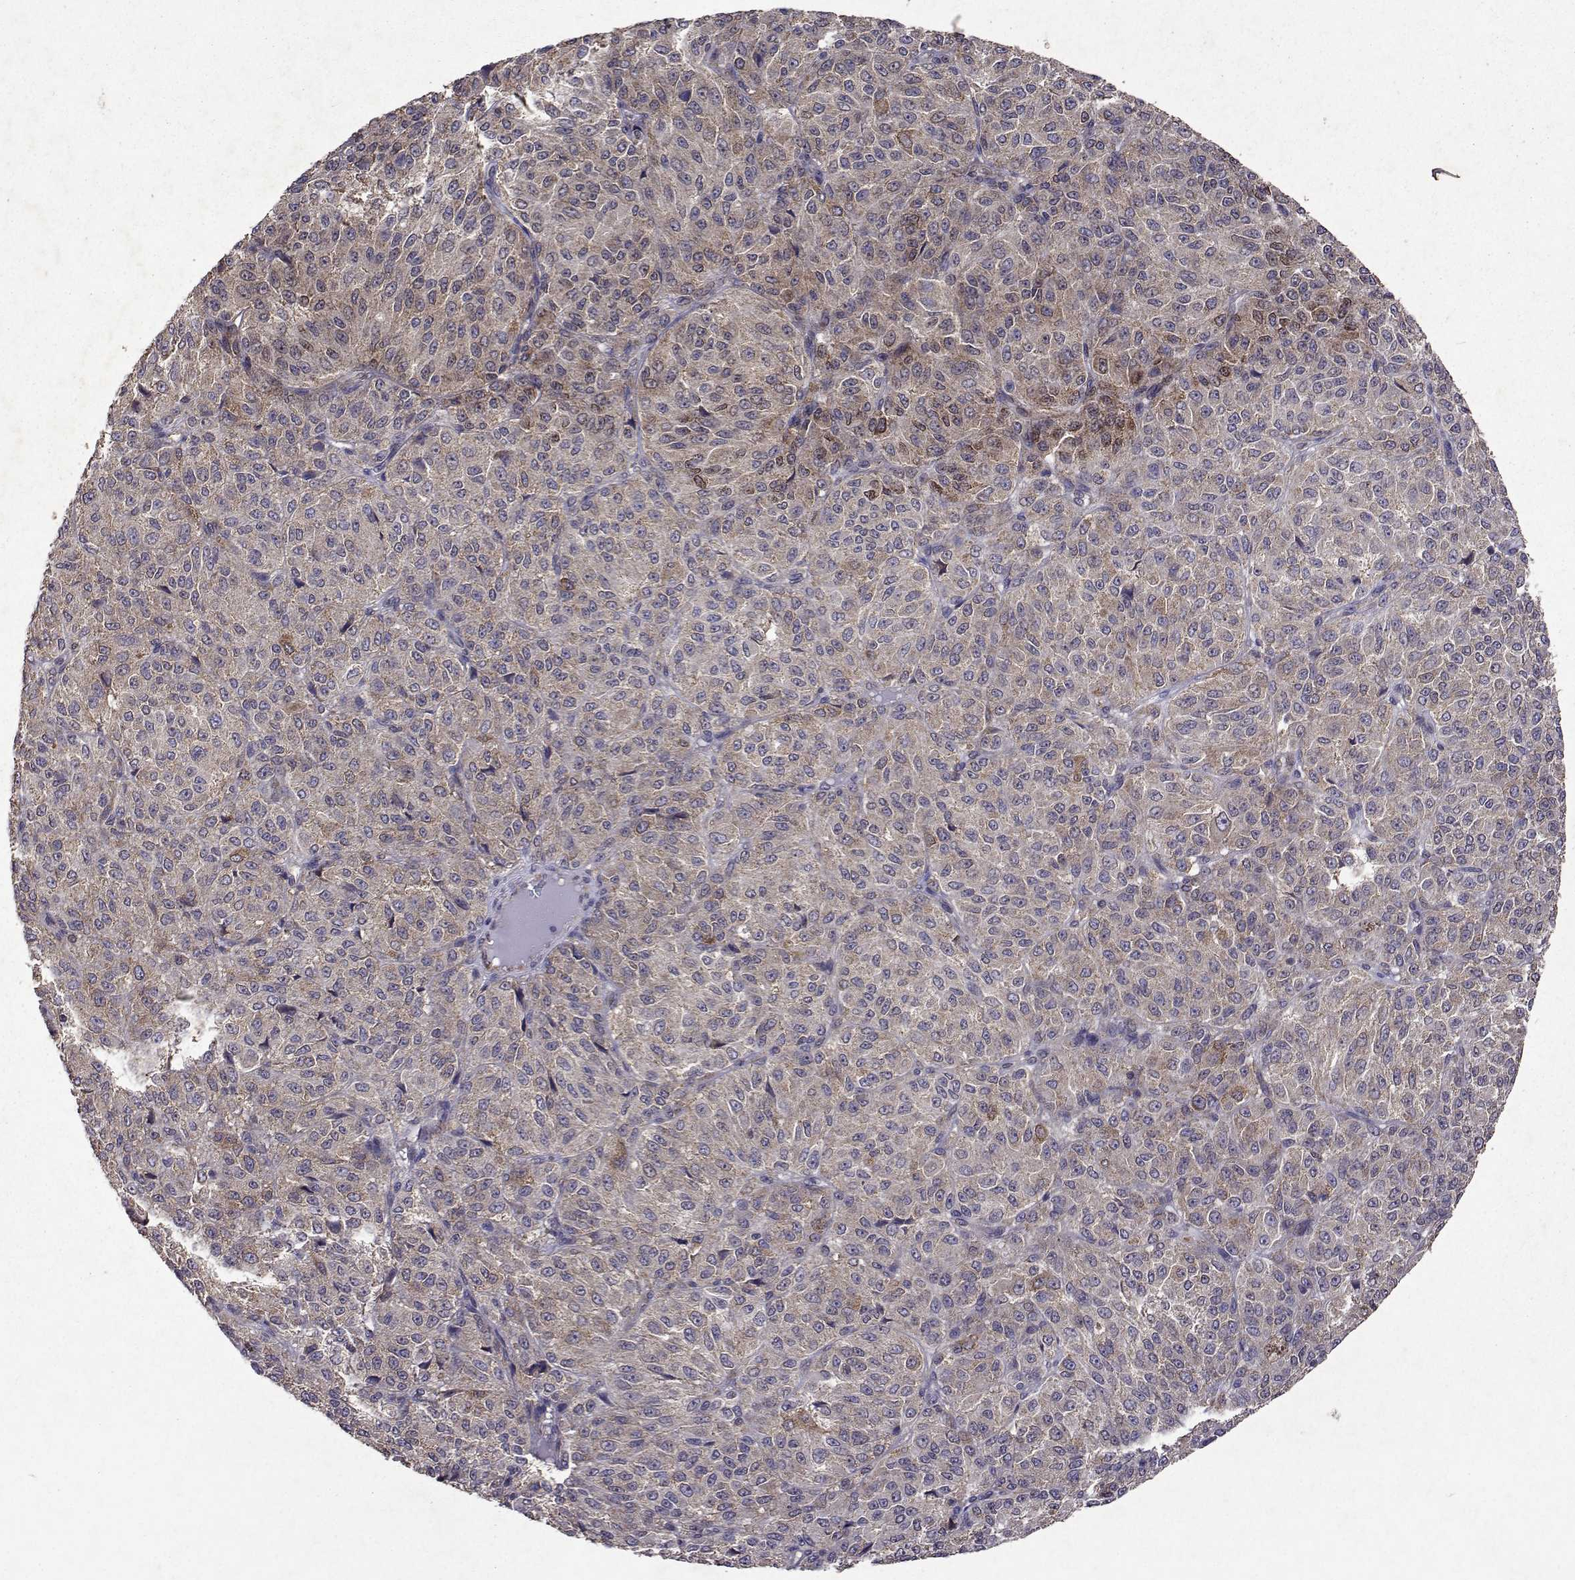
{"staining": {"intensity": "negative", "quantity": "none", "location": "none"}, "tissue": "melanoma", "cell_type": "Tumor cells", "image_type": "cancer", "snomed": [{"axis": "morphology", "description": "Malignant melanoma, Metastatic site"}, {"axis": "topography", "description": "Brain"}], "caption": "The histopathology image displays no significant staining in tumor cells of malignant melanoma (metastatic site).", "gene": "TARBP2", "patient": {"sex": "female", "age": 56}}